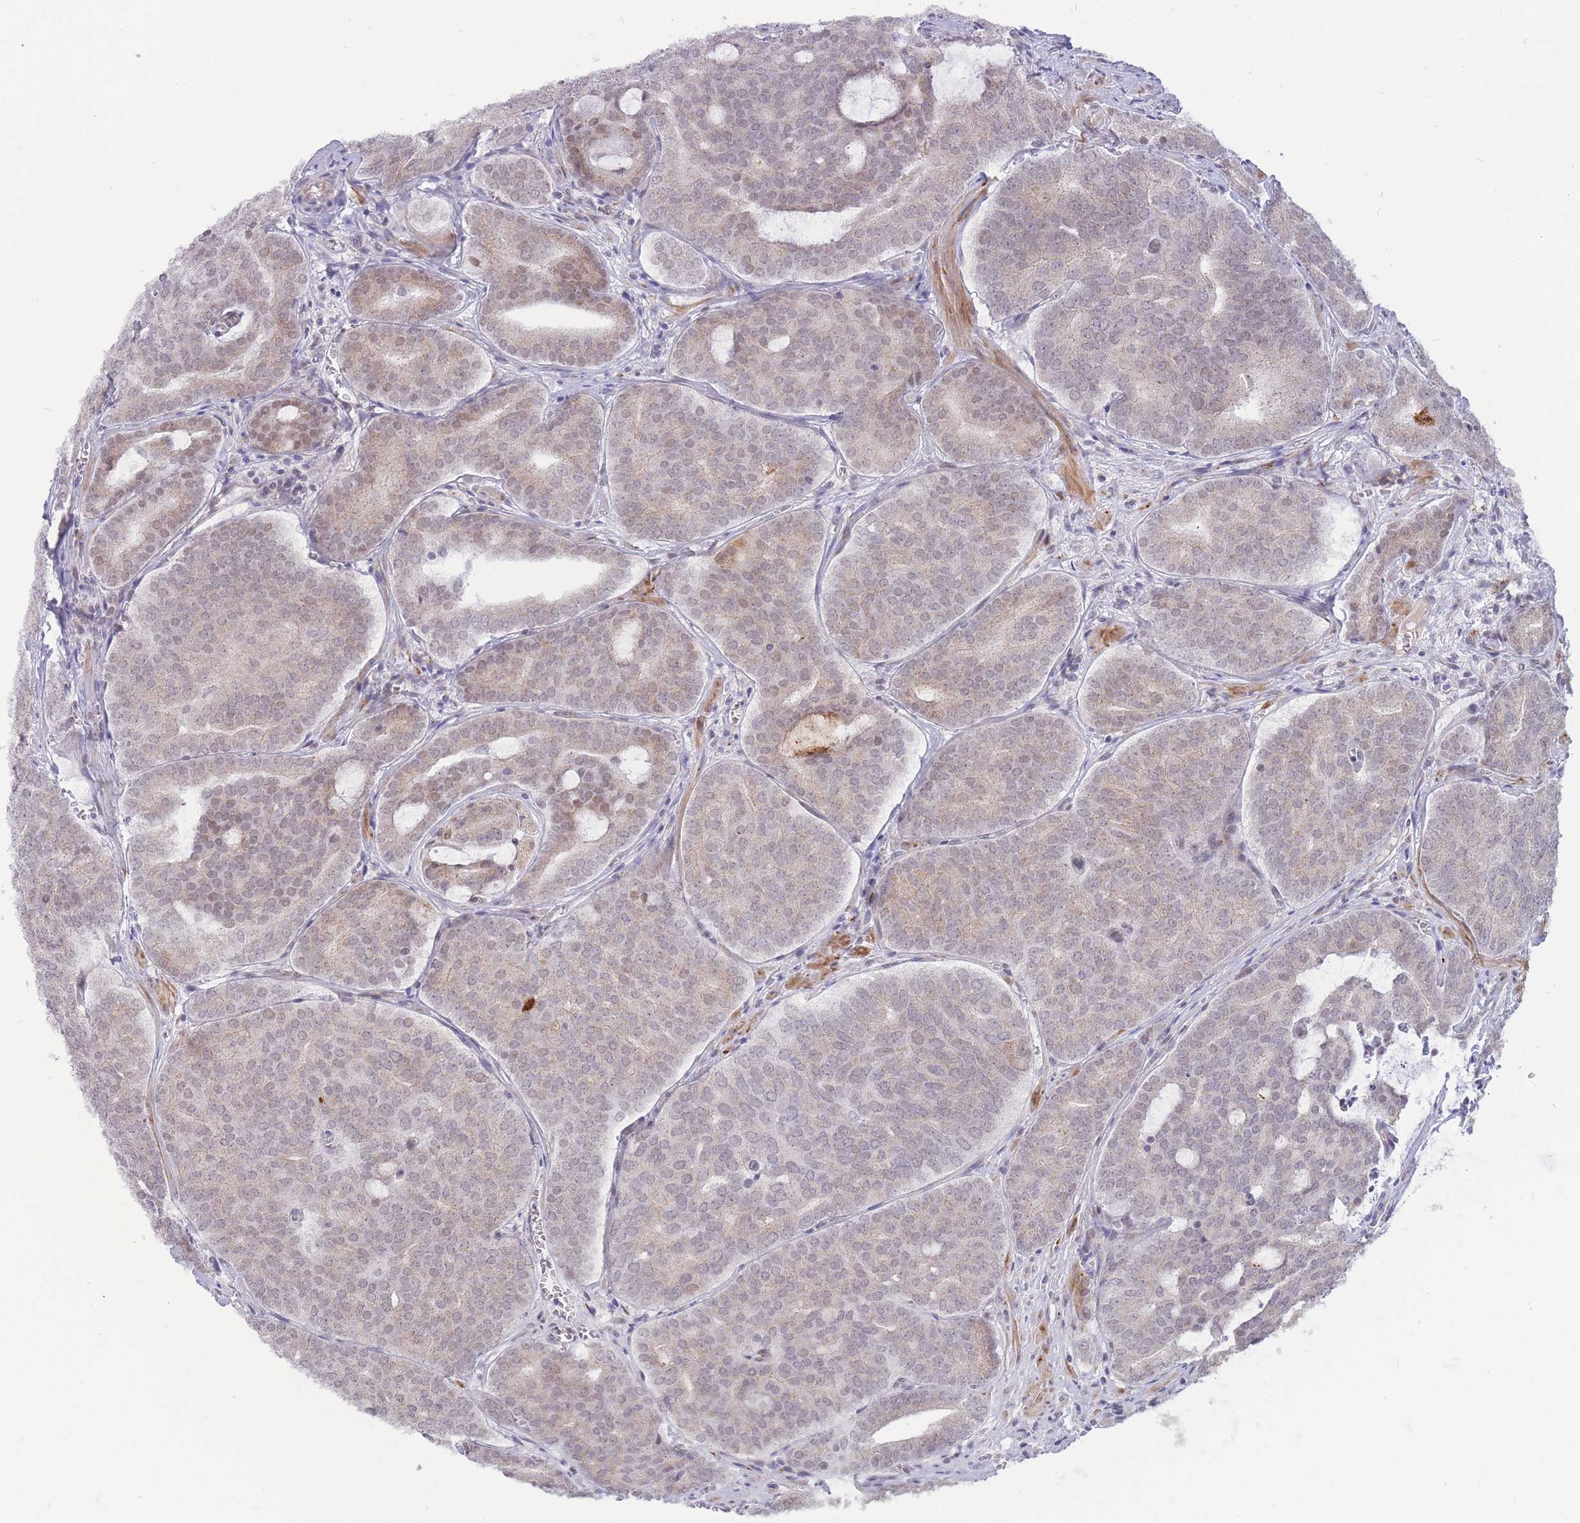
{"staining": {"intensity": "weak", "quantity": "25%-75%", "location": "cytoplasmic/membranous,nuclear"}, "tissue": "prostate cancer", "cell_type": "Tumor cells", "image_type": "cancer", "snomed": [{"axis": "morphology", "description": "Adenocarcinoma, High grade"}, {"axis": "topography", "description": "Prostate"}], "caption": "This photomicrograph shows immunohistochemistry (IHC) staining of human high-grade adenocarcinoma (prostate), with low weak cytoplasmic/membranous and nuclear staining in approximately 25%-75% of tumor cells.", "gene": "ADD2", "patient": {"sex": "male", "age": 55}}